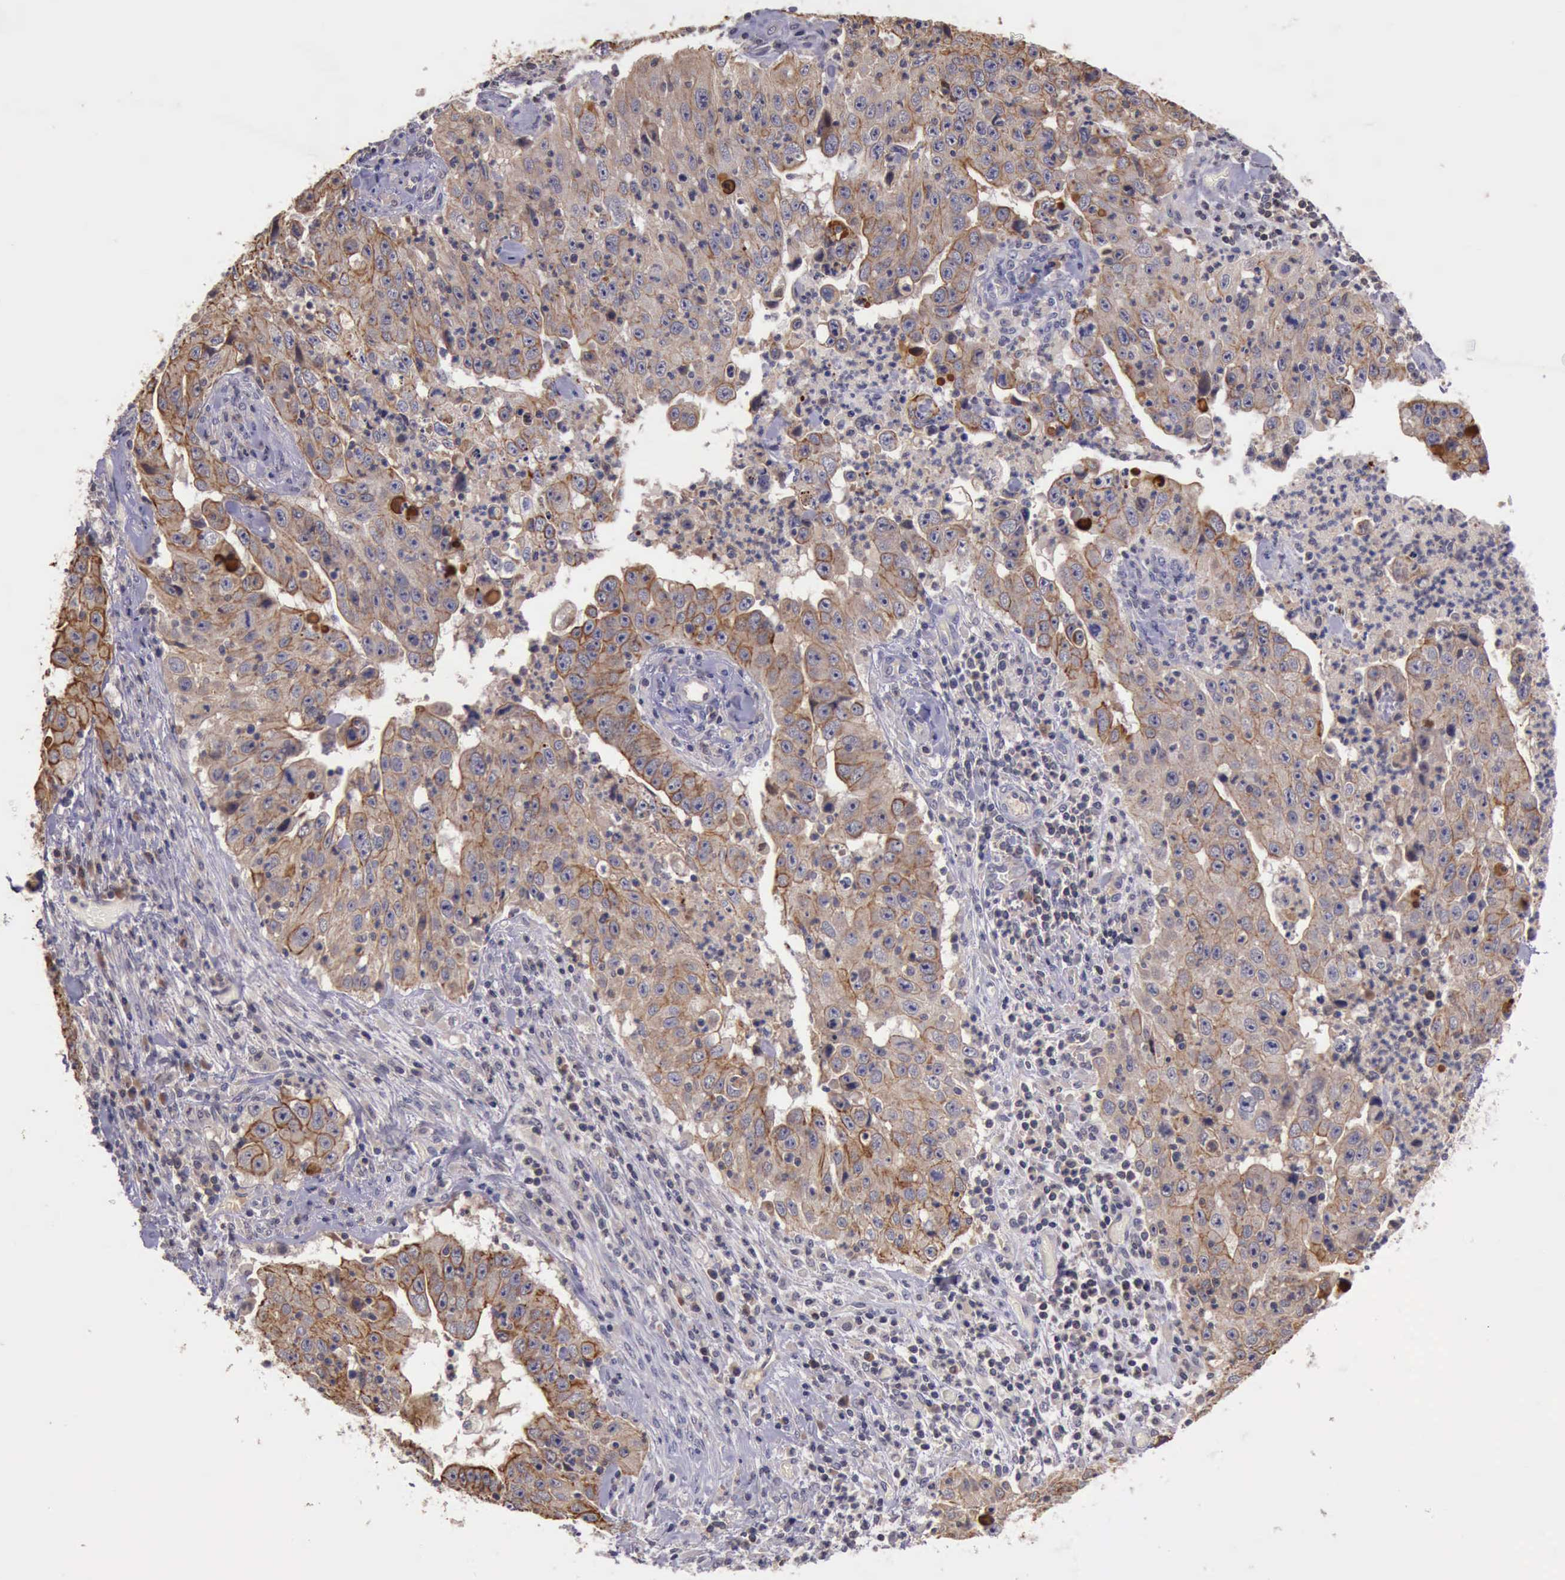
{"staining": {"intensity": "weak", "quantity": ">75%", "location": "cytoplasmic/membranous"}, "tissue": "lung cancer", "cell_type": "Tumor cells", "image_type": "cancer", "snomed": [{"axis": "morphology", "description": "Squamous cell carcinoma, NOS"}, {"axis": "topography", "description": "Lung"}], "caption": "Immunohistochemistry (IHC) of lung cancer (squamous cell carcinoma) reveals low levels of weak cytoplasmic/membranous expression in approximately >75% of tumor cells.", "gene": "RAB39B", "patient": {"sex": "male", "age": 64}}